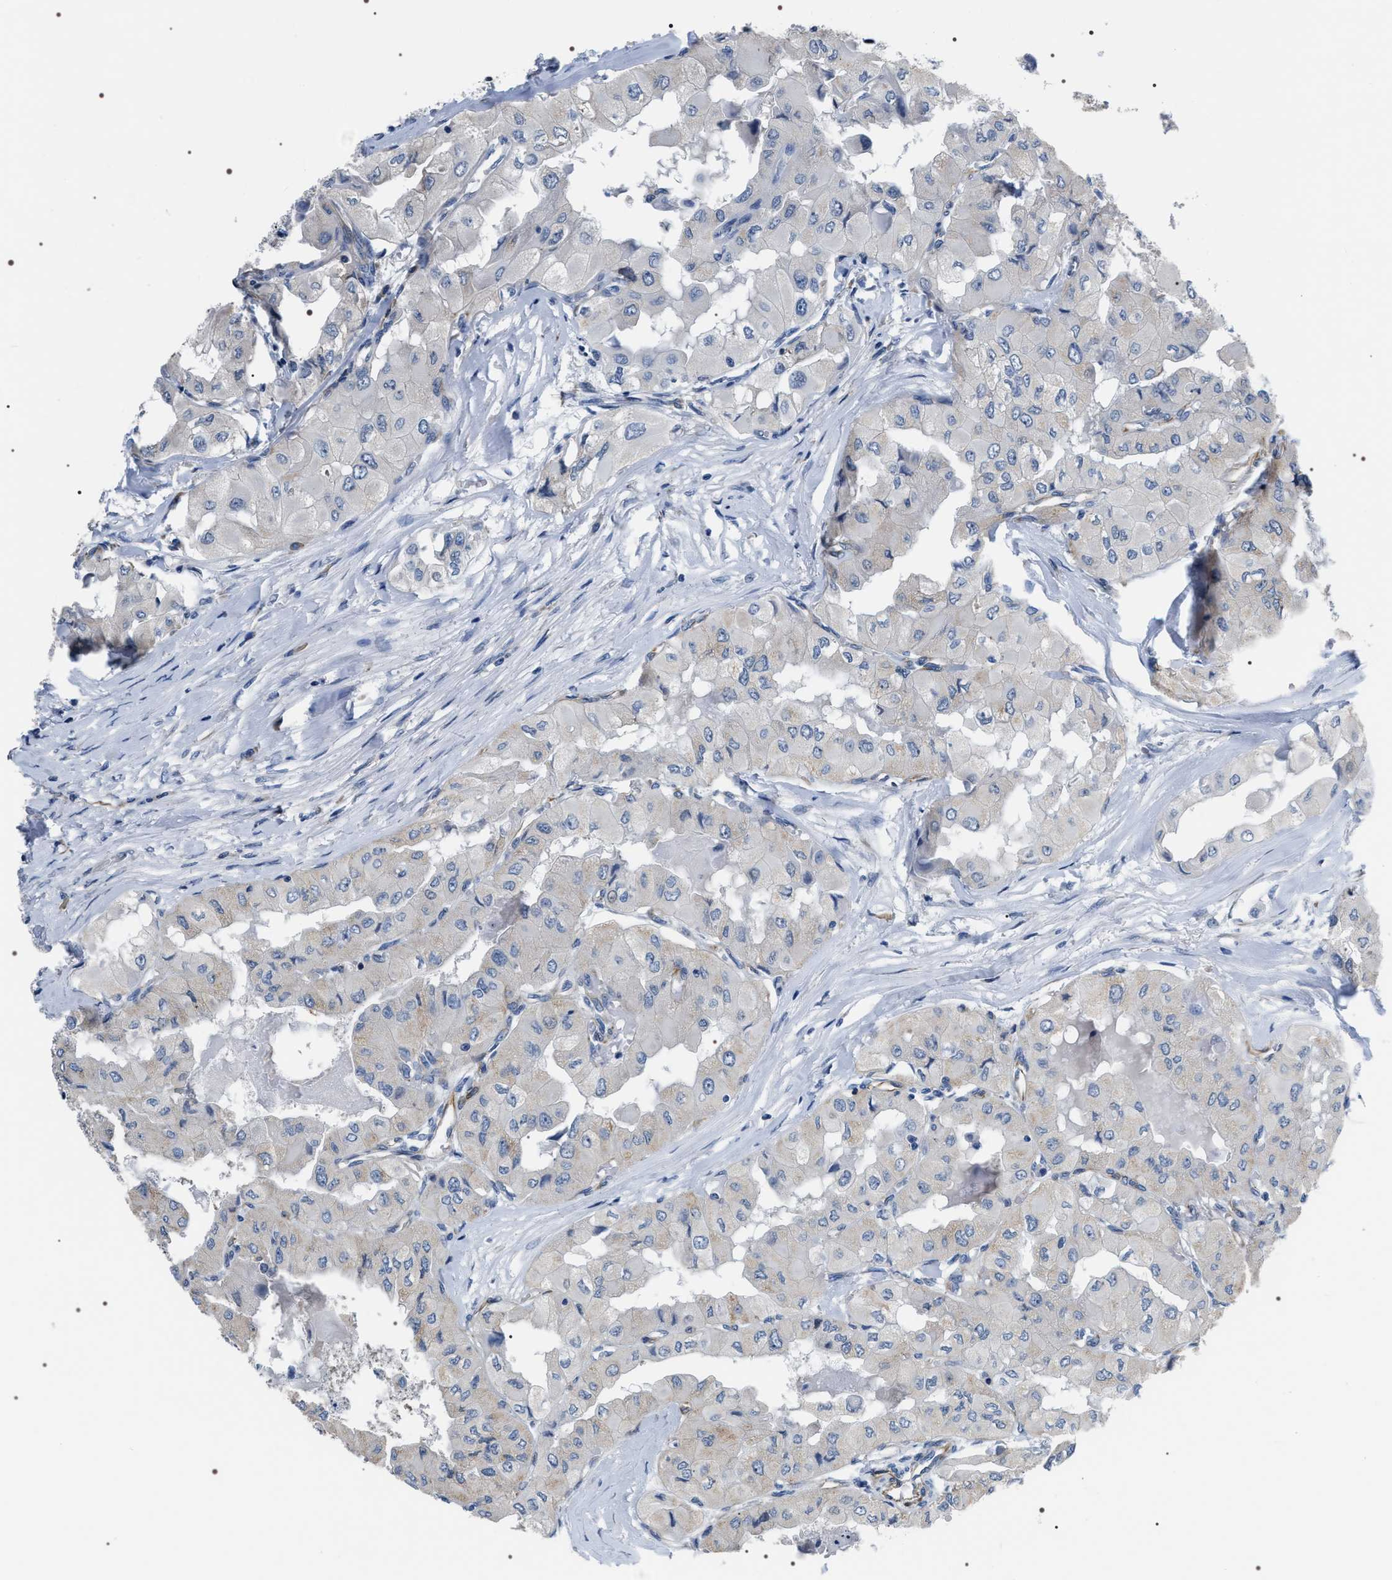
{"staining": {"intensity": "negative", "quantity": "none", "location": "none"}, "tissue": "thyroid cancer", "cell_type": "Tumor cells", "image_type": "cancer", "snomed": [{"axis": "morphology", "description": "Papillary adenocarcinoma, NOS"}, {"axis": "topography", "description": "Thyroid gland"}], "caption": "Thyroid cancer was stained to show a protein in brown. There is no significant positivity in tumor cells. (DAB (3,3'-diaminobenzidine) IHC visualized using brightfield microscopy, high magnification).", "gene": "PKD1L1", "patient": {"sex": "female", "age": 59}}